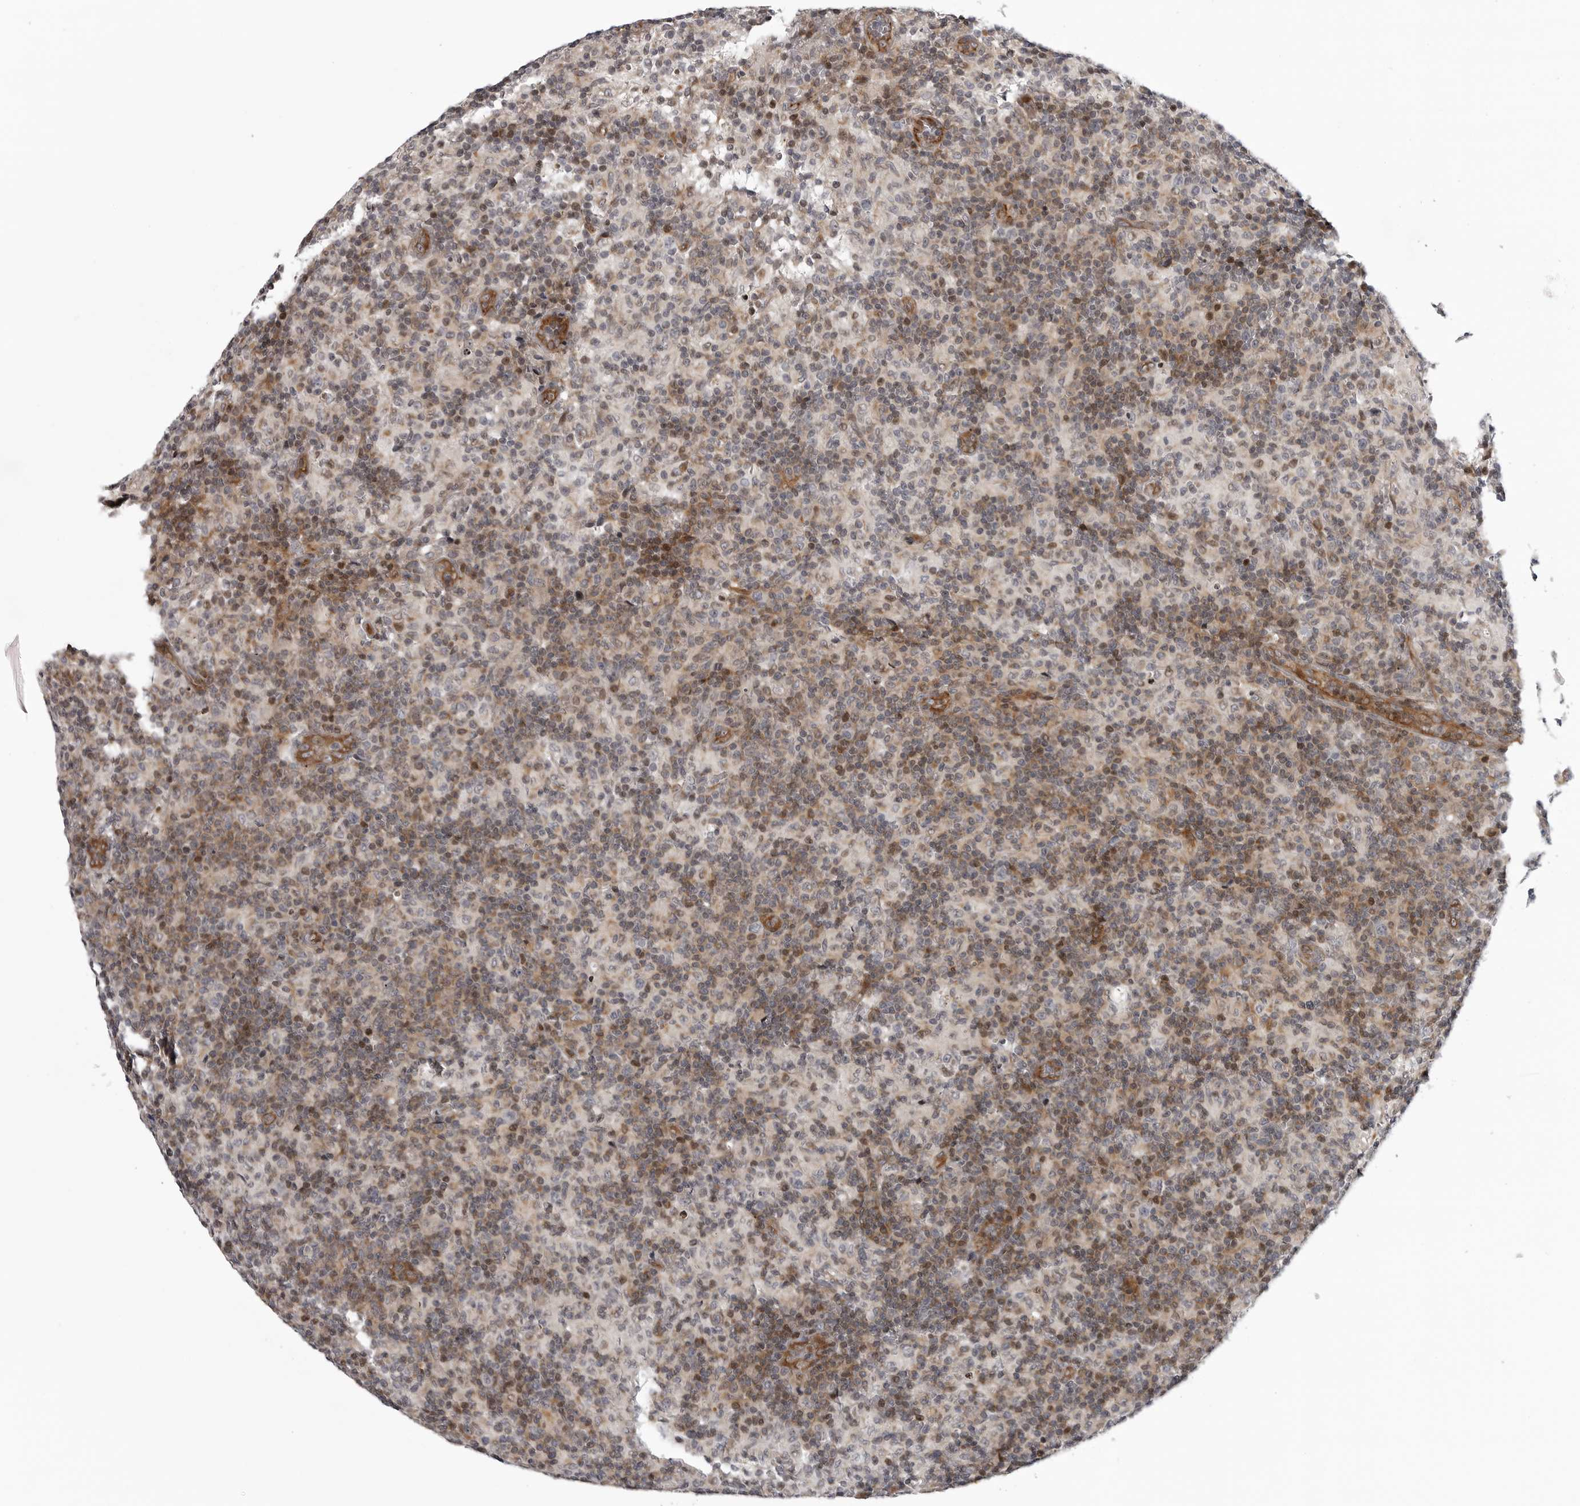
{"staining": {"intensity": "weak", "quantity": "<25%", "location": "cytoplasmic/membranous"}, "tissue": "lymph node", "cell_type": "Germinal center cells", "image_type": "normal", "snomed": [{"axis": "morphology", "description": "Normal tissue, NOS"}, {"axis": "morphology", "description": "Inflammation, NOS"}, {"axis": "topography", "description": "Lymph node"}], "caption": "A photomicrograph of lymph node stained for a protein displays no brown staining in germinal center cells. (DAB (3,3'-diaminobenzidine) immunohistochemistry (IHC), high magnification).", "gene": "ABL1", "patient": {"sex": "male", "age": 55}}